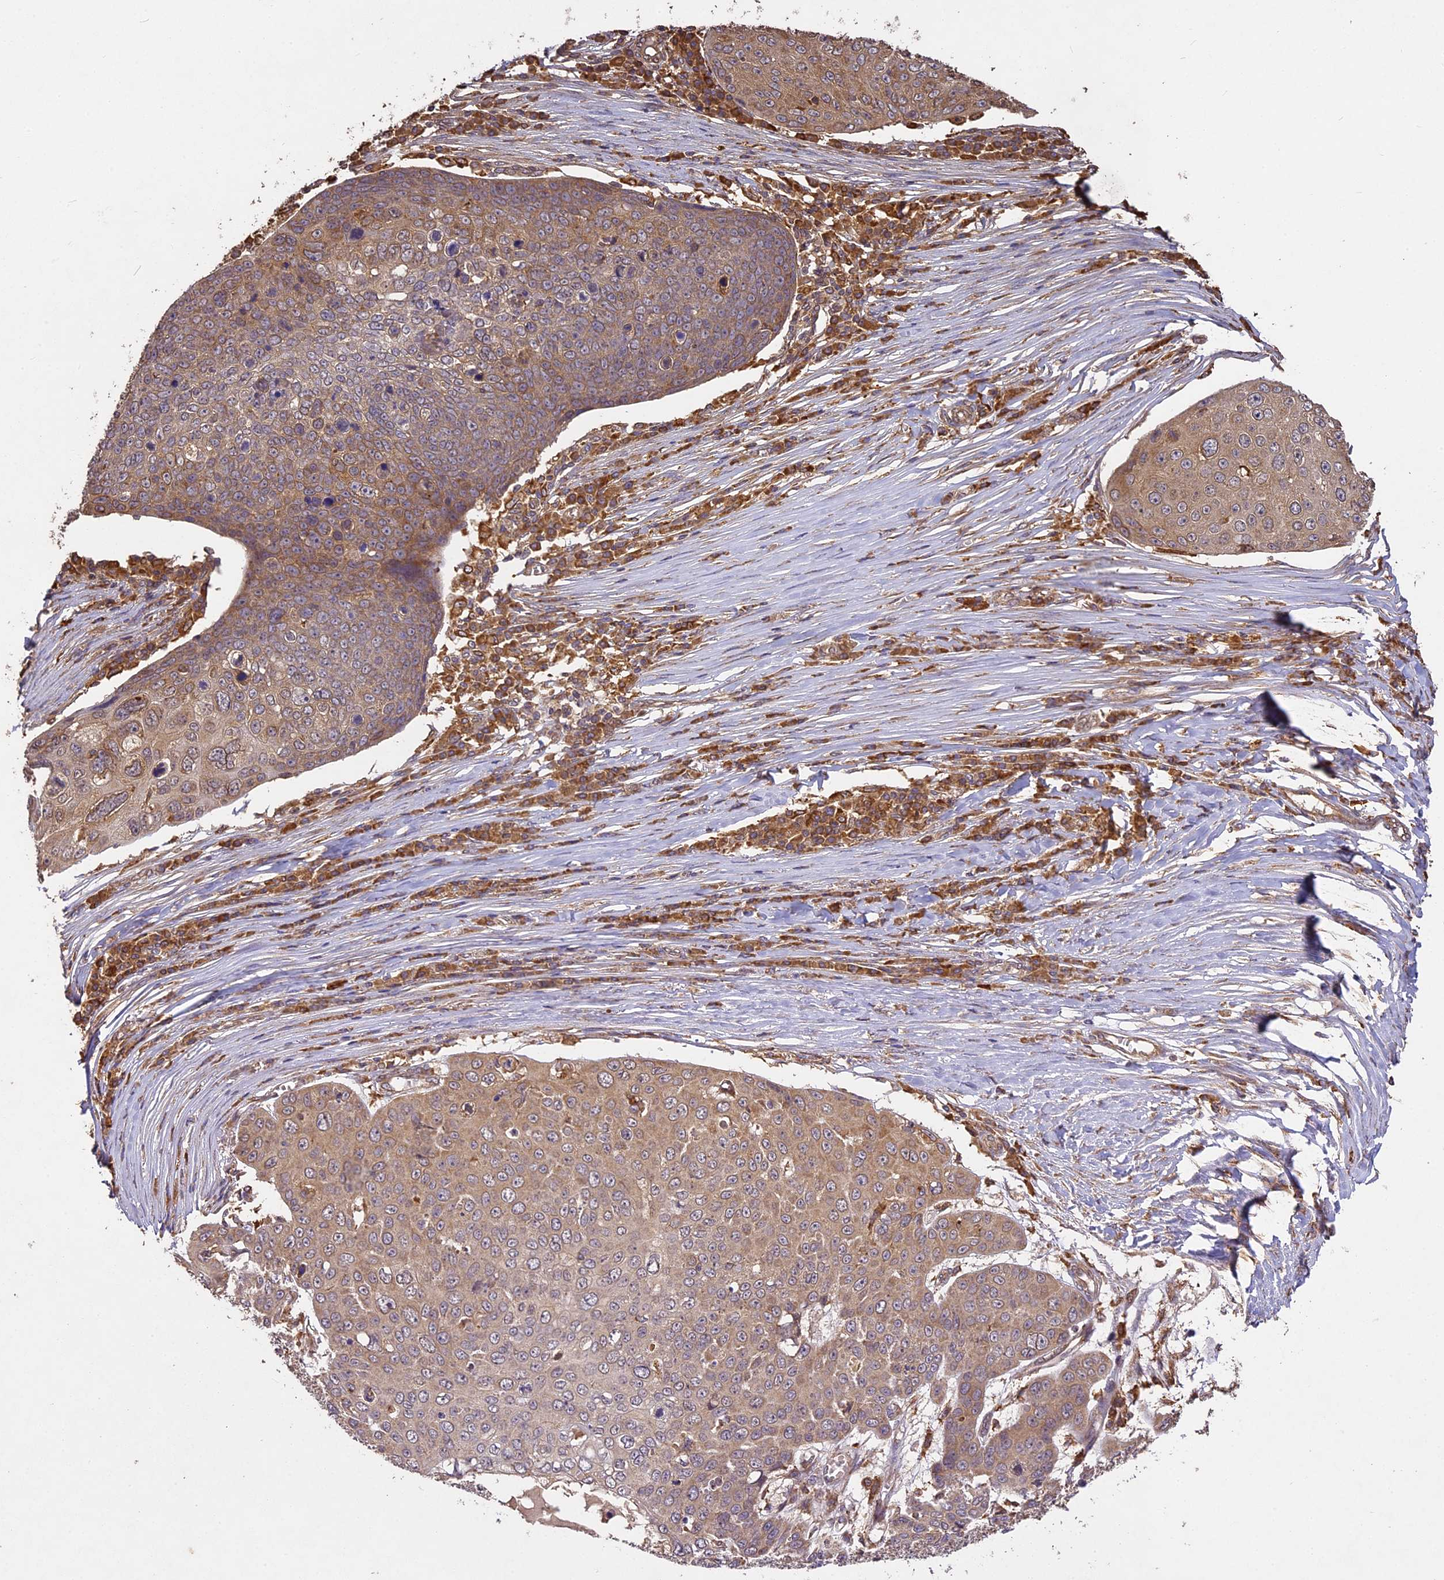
{"staining": {"intensity": "weak", "quantity": ">75%", "location": "cytoplasmic/membranous"}, "tissue": "skin cancer", "cell_type": "Tumor cells", "image_type": "cancer", "snomed": [{"axis": "morphology", "description": "Squamous cell carcinoma, NOS"}, {"axis": "topography", "description": "Skin"}], "caption": "A low amount of weak cytoplasmic/membranous expression is seen in approximately >75% of tumor cells in squamous cell carcinoma (skin) tissue.", "gene": "BRAP", "patient": {"sex": "male", "age": 71}}